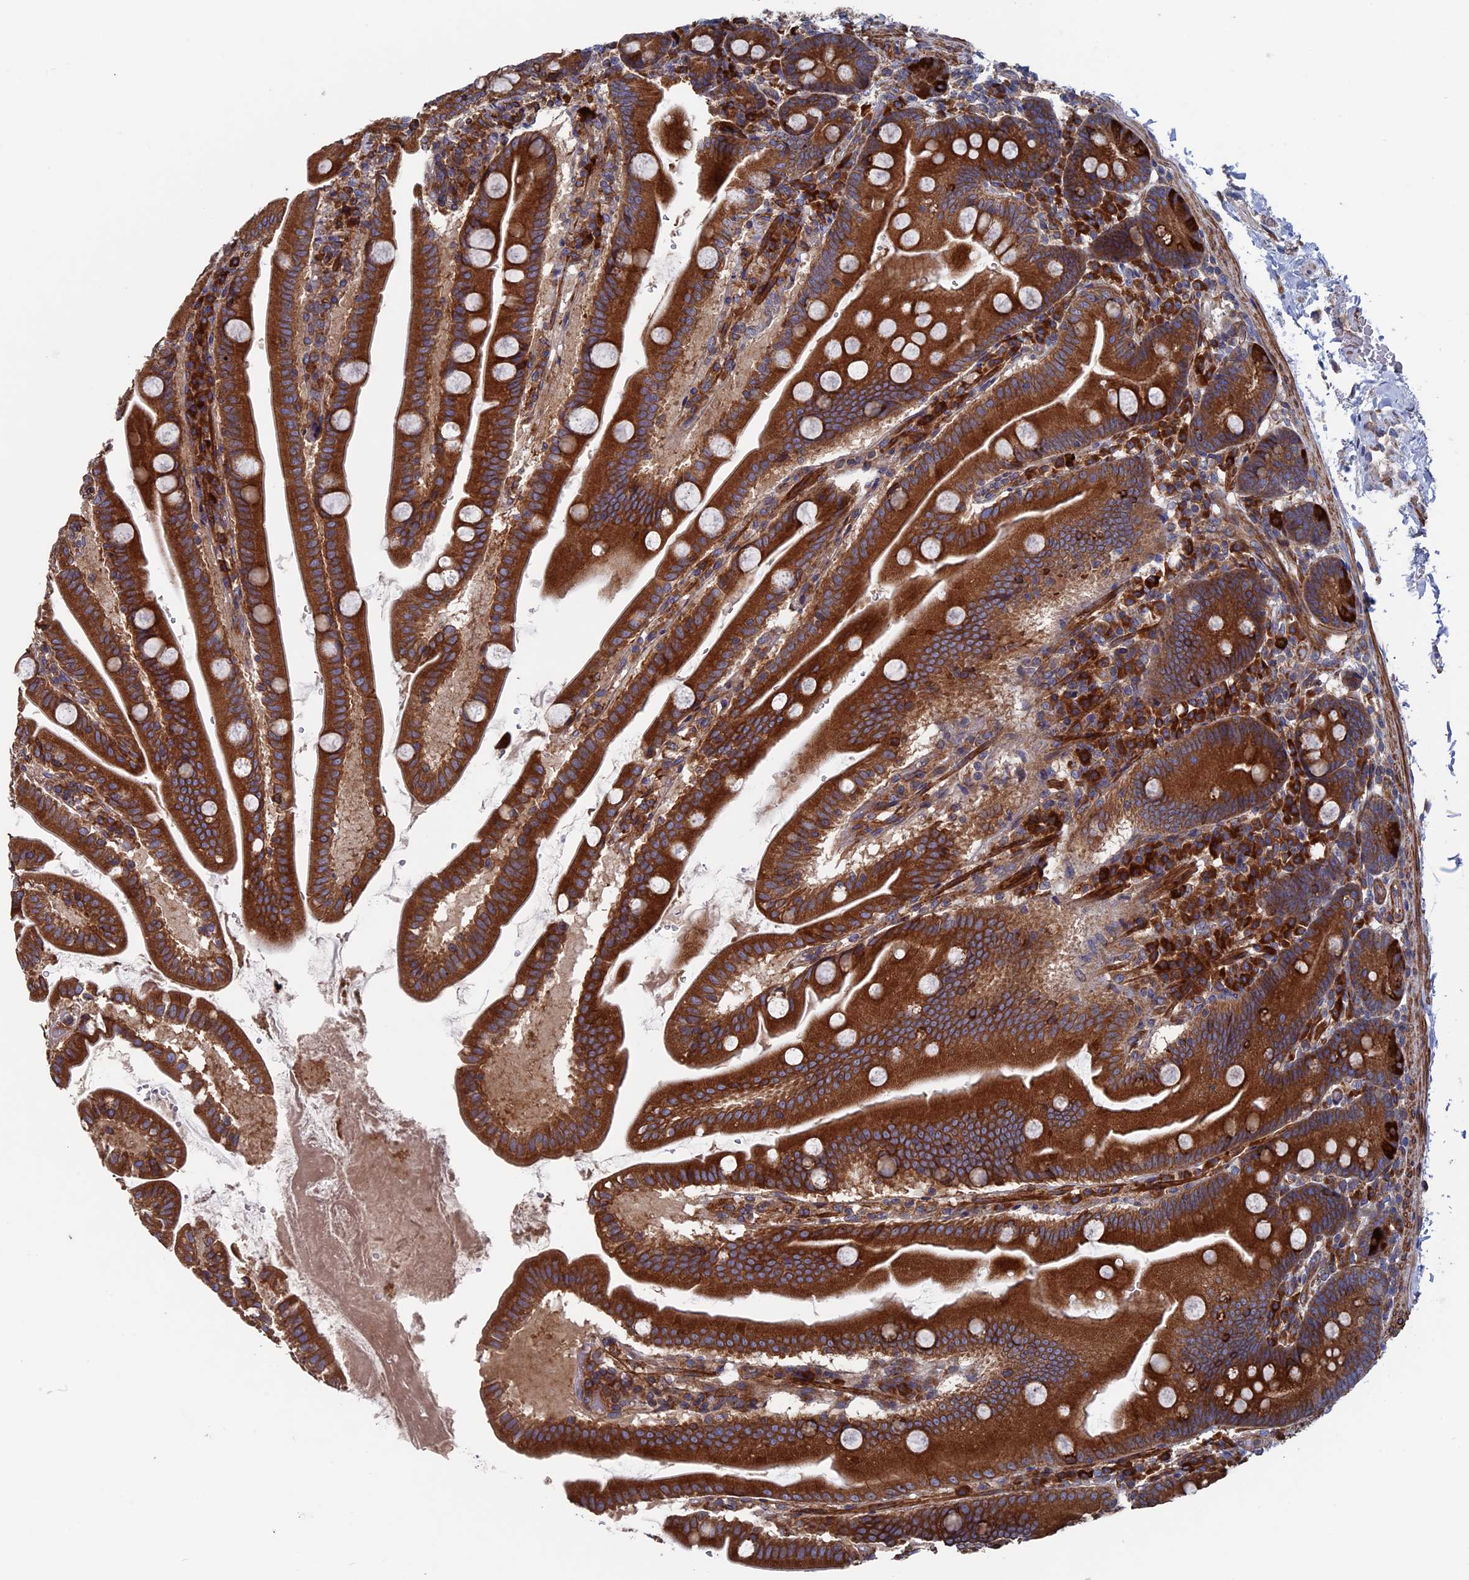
{"staining": {"intensity": "strong", "quantity": ">75%", "location": "cytoplasmic/membranous"}, "tissue": "small intestine", "cell_type": "Glandular cells", "image_type": "normal", "snomed": [{"axis": "morphology", "description": "Normal tissue, NOS"}, {"axis": "topography", "description": "Small intestine"}], "caption": "Protein staining by immunohistochemistry (IHC) exhibits strong cytoplasmic/membranous staining in approximately >75% of glandular cells in unremarkable small intestine. (DAB (3,3'-diaminobenzidine) IHC, brown staining for protein, blue staining for nuclei).", "gene": "DNAJC3", "patient": {"sex": "female", "age": 68}}